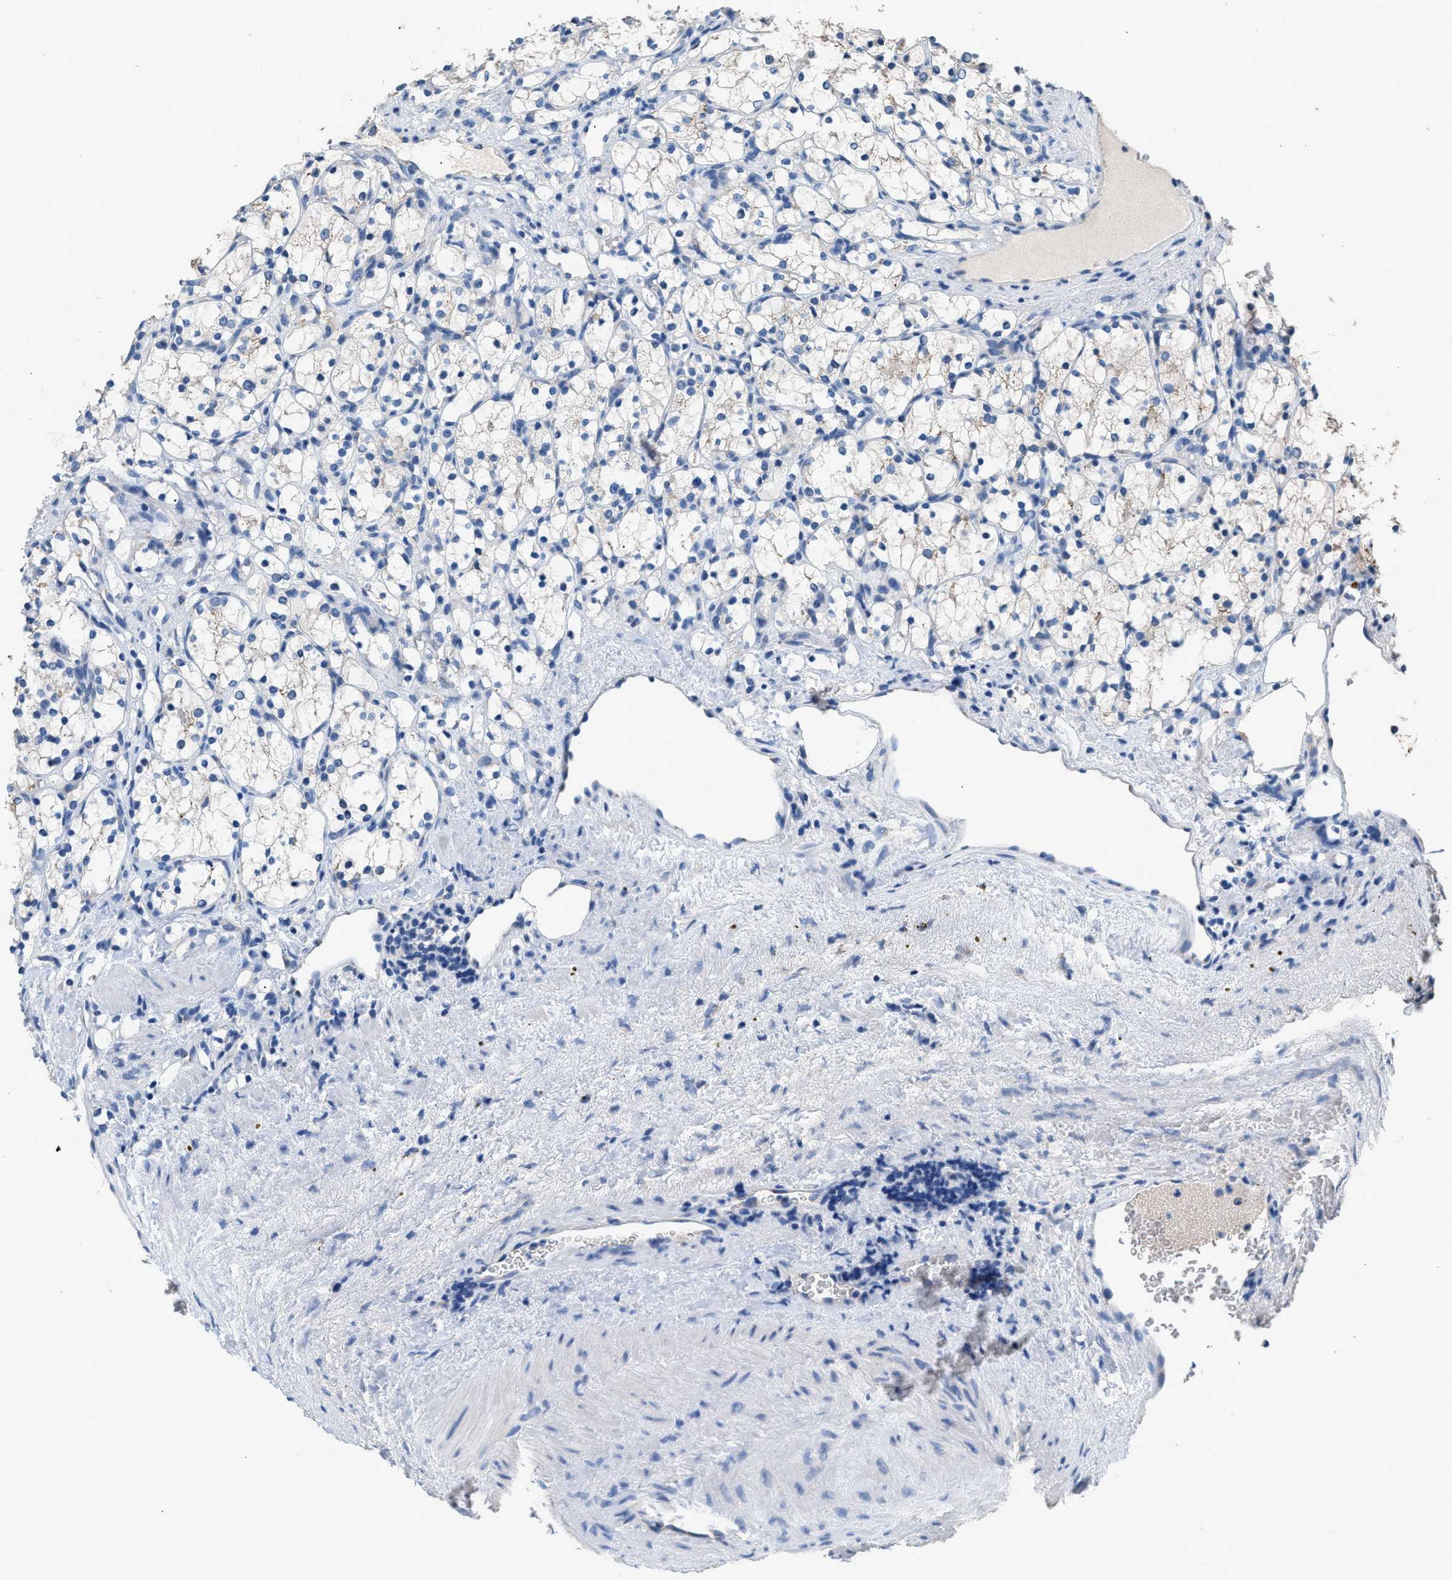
{"staining": {"intensity": "negative", "quantity": "none", "location": "none"}, "tissue": "renal cancer", "cell_type": "Tumor cells", "image_type": "cancer", "snomed": [{"axis": "morphology", "description": "Adenocarcinoma, NOS"}, {"axis": "topography", "description": "Kidney"}], "caption": "Tumor cells are negative for brown protein staining in renal cancer.", "gene": "GOLM1", "patient": {"sex": "female", "age": 69}}